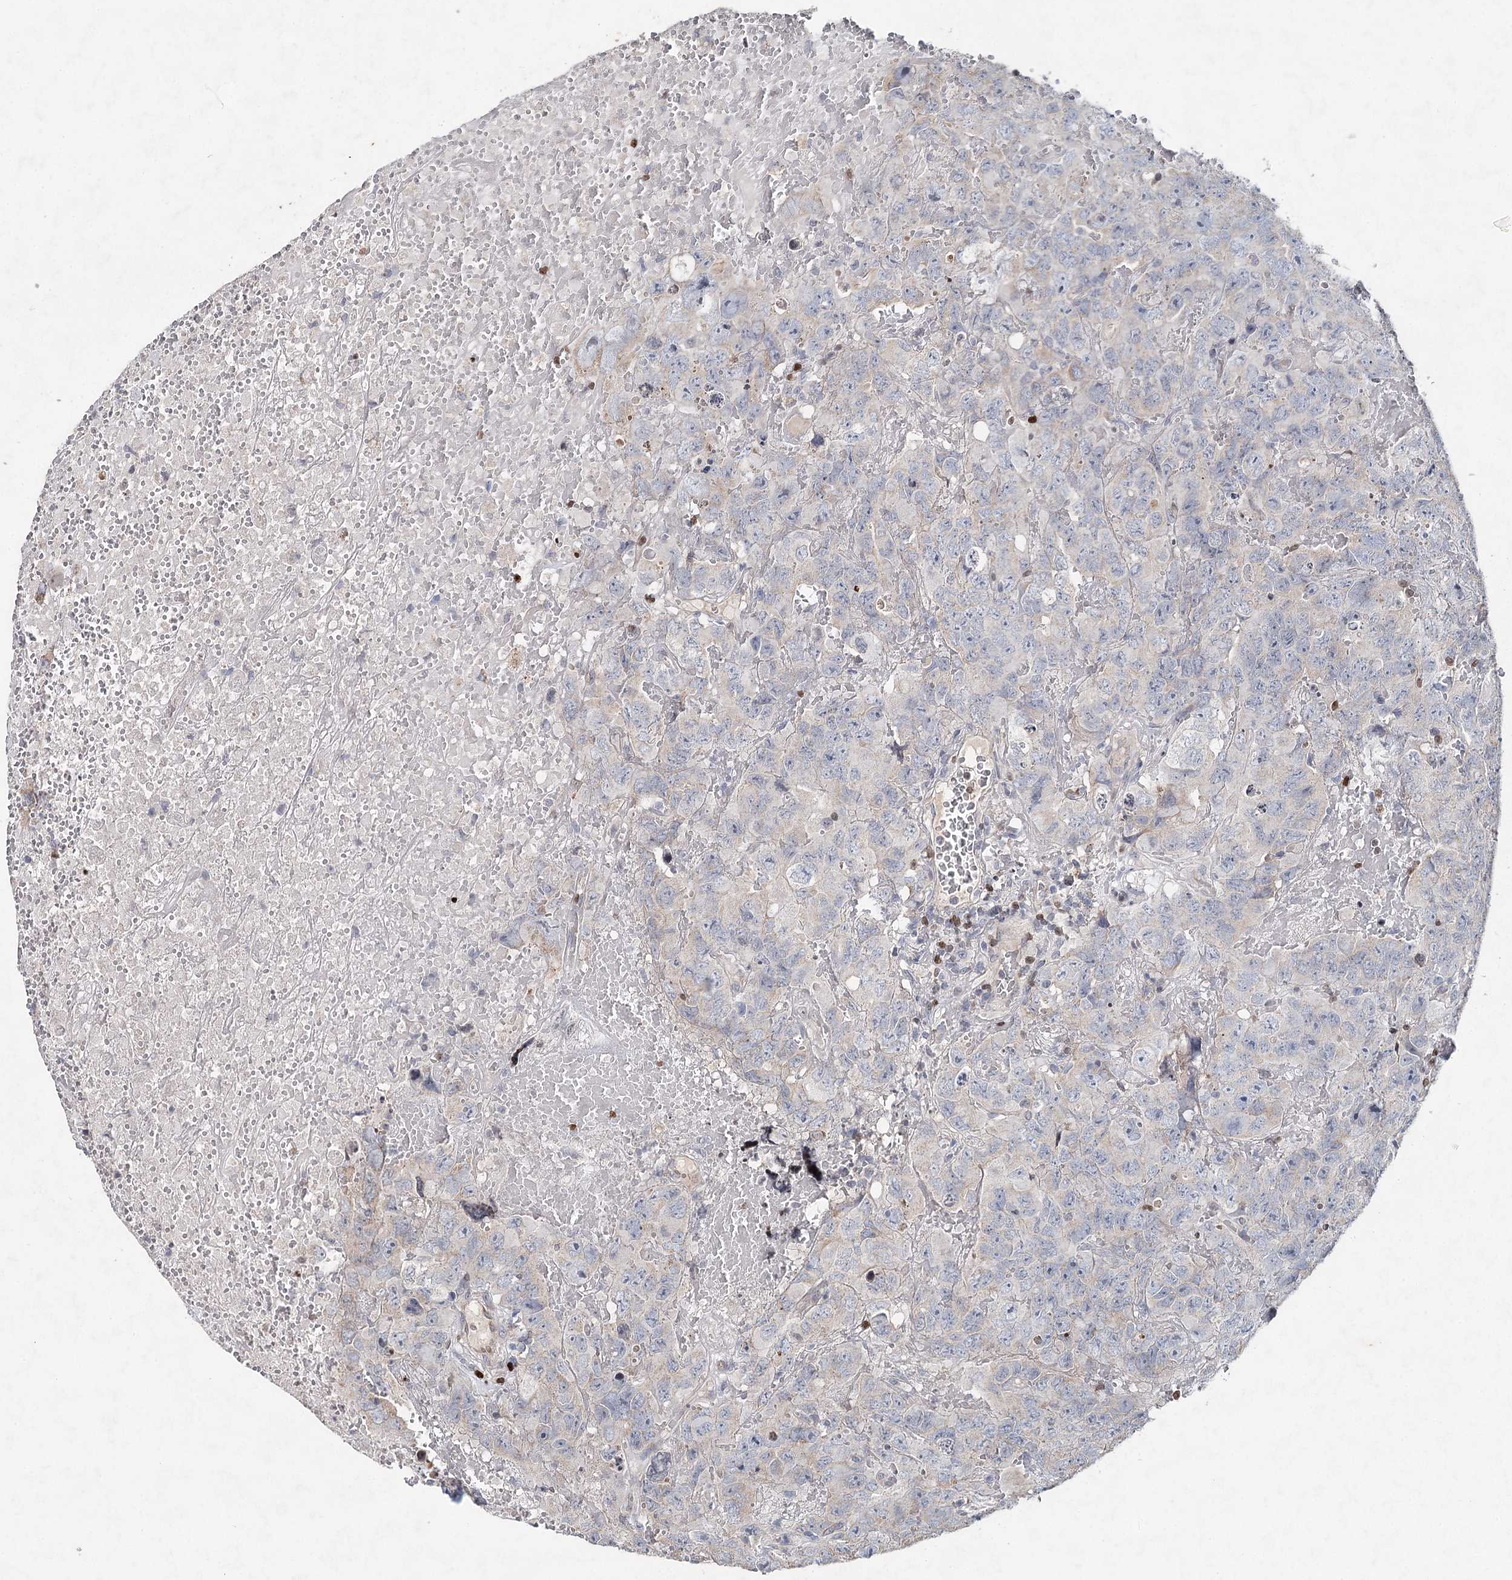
{"staining": {"intensity": "negative", "quantity": "none", "location": "none"}, "tissue": "testis cancer", "cell_type": "Tumor cells", "image_type": "cancer", "snomed": [{"axis": "morphology", "description": "Carcinoma, Embryonal, NOS"}, {"axis": "topography", "description": "Testis"}], "caption": "DAB (3,3'-diaminobenzidine) immunohistochemical staining of human testis cancer demonstrates no significant staining in tumor cells.", "gene": "FRMD4A", "patient": {"sex": "male", "age": 45}}